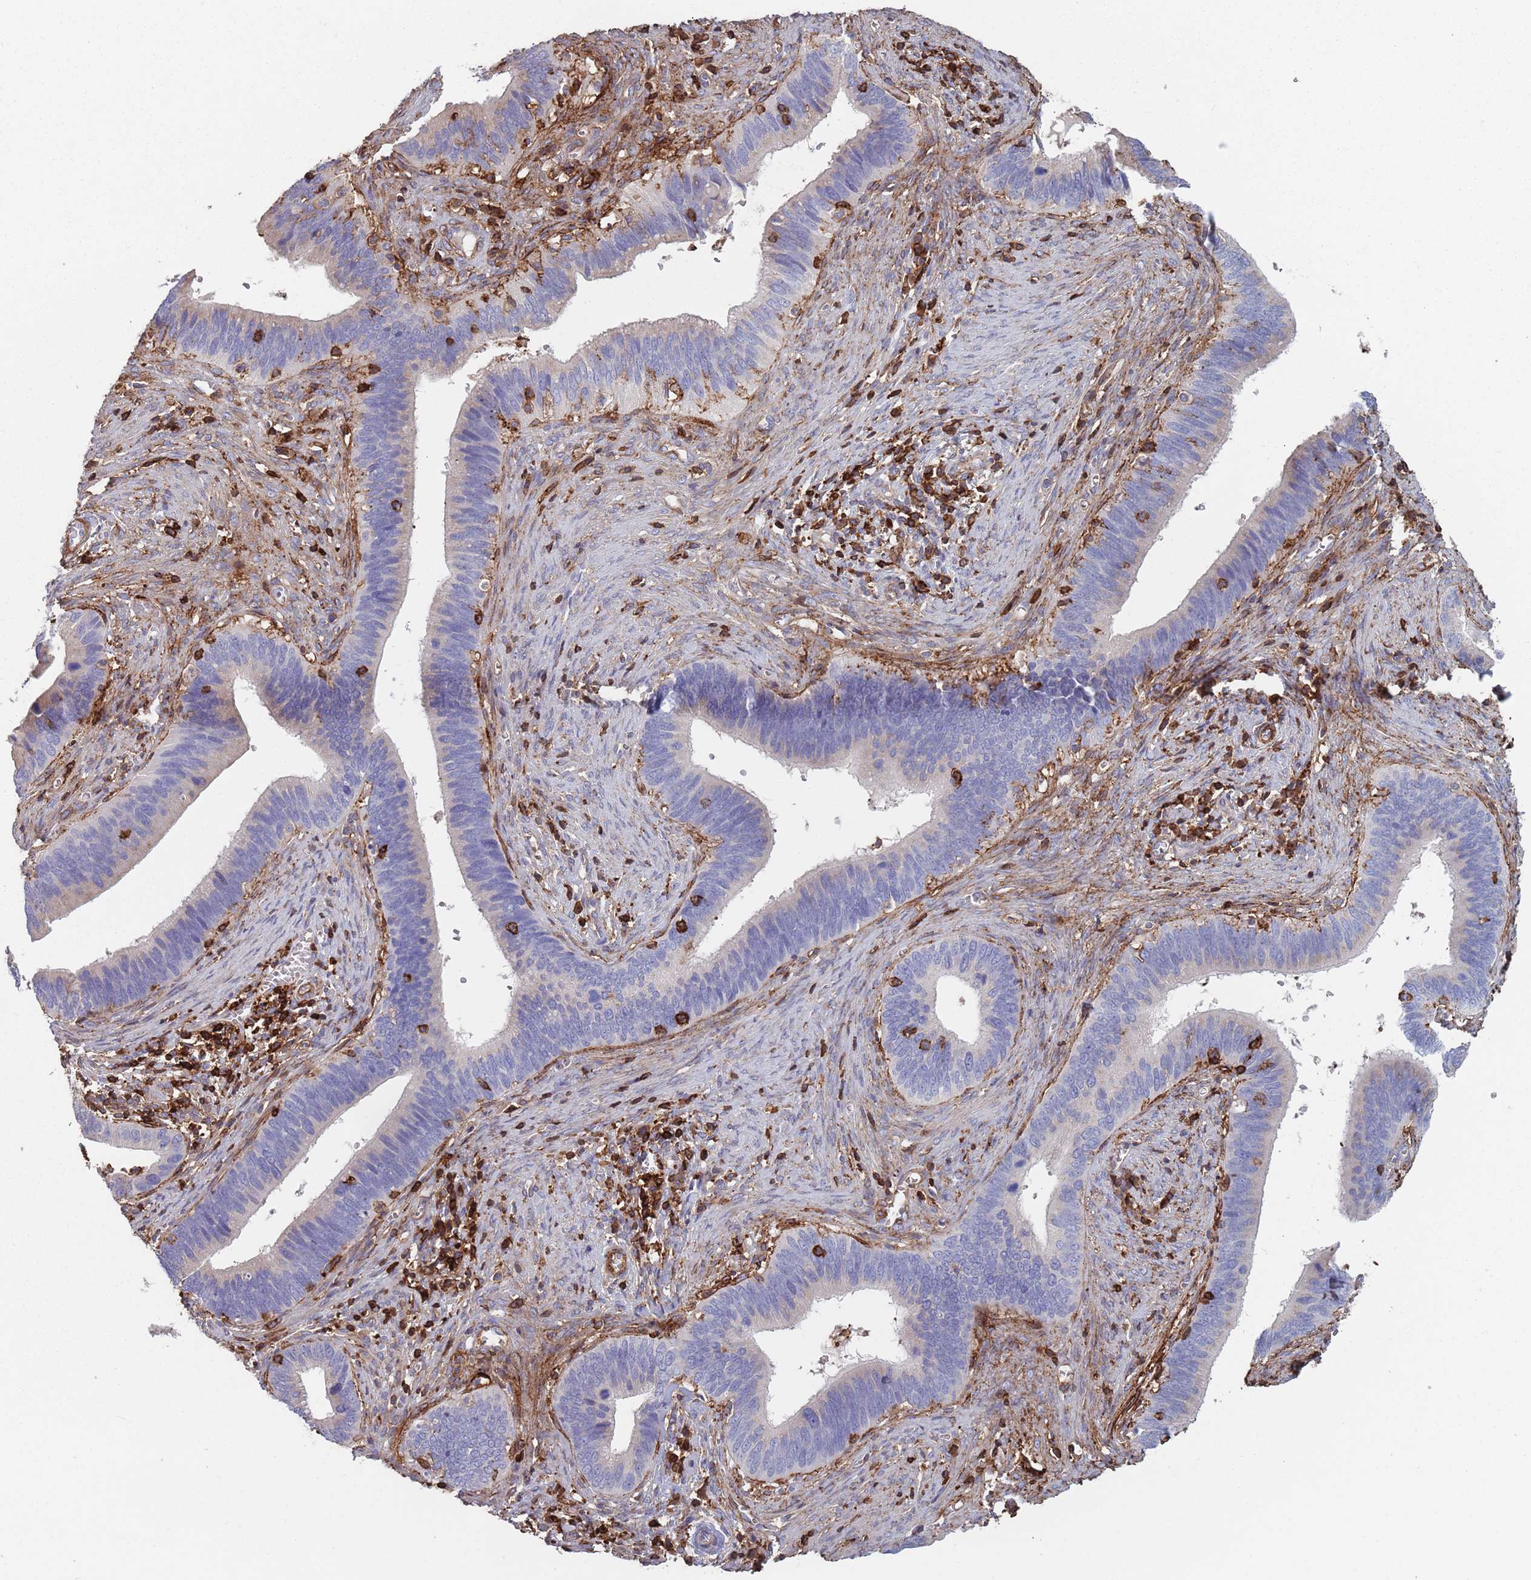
{"staining": {"intensity": "weak", "quantity": "<25%", "location": "cytoplasmic/membranous"}, "tissue": "cervical cancer", "cell_type": "Tumor cells", "image_type": "cancer", "snomed": [{"axis": "morphology", "description": "Adenocarcinoma, NOS"}, {"axis": "topography", "description": "Cervix"}], "caption": "The immunohistochemistry (IHC) micrograph has no significant staining in tumor cells of adenocarcinoma (cervical) tissue.", "gene": "RNF144A", "patient": {"sex": "female", "age": 42}}